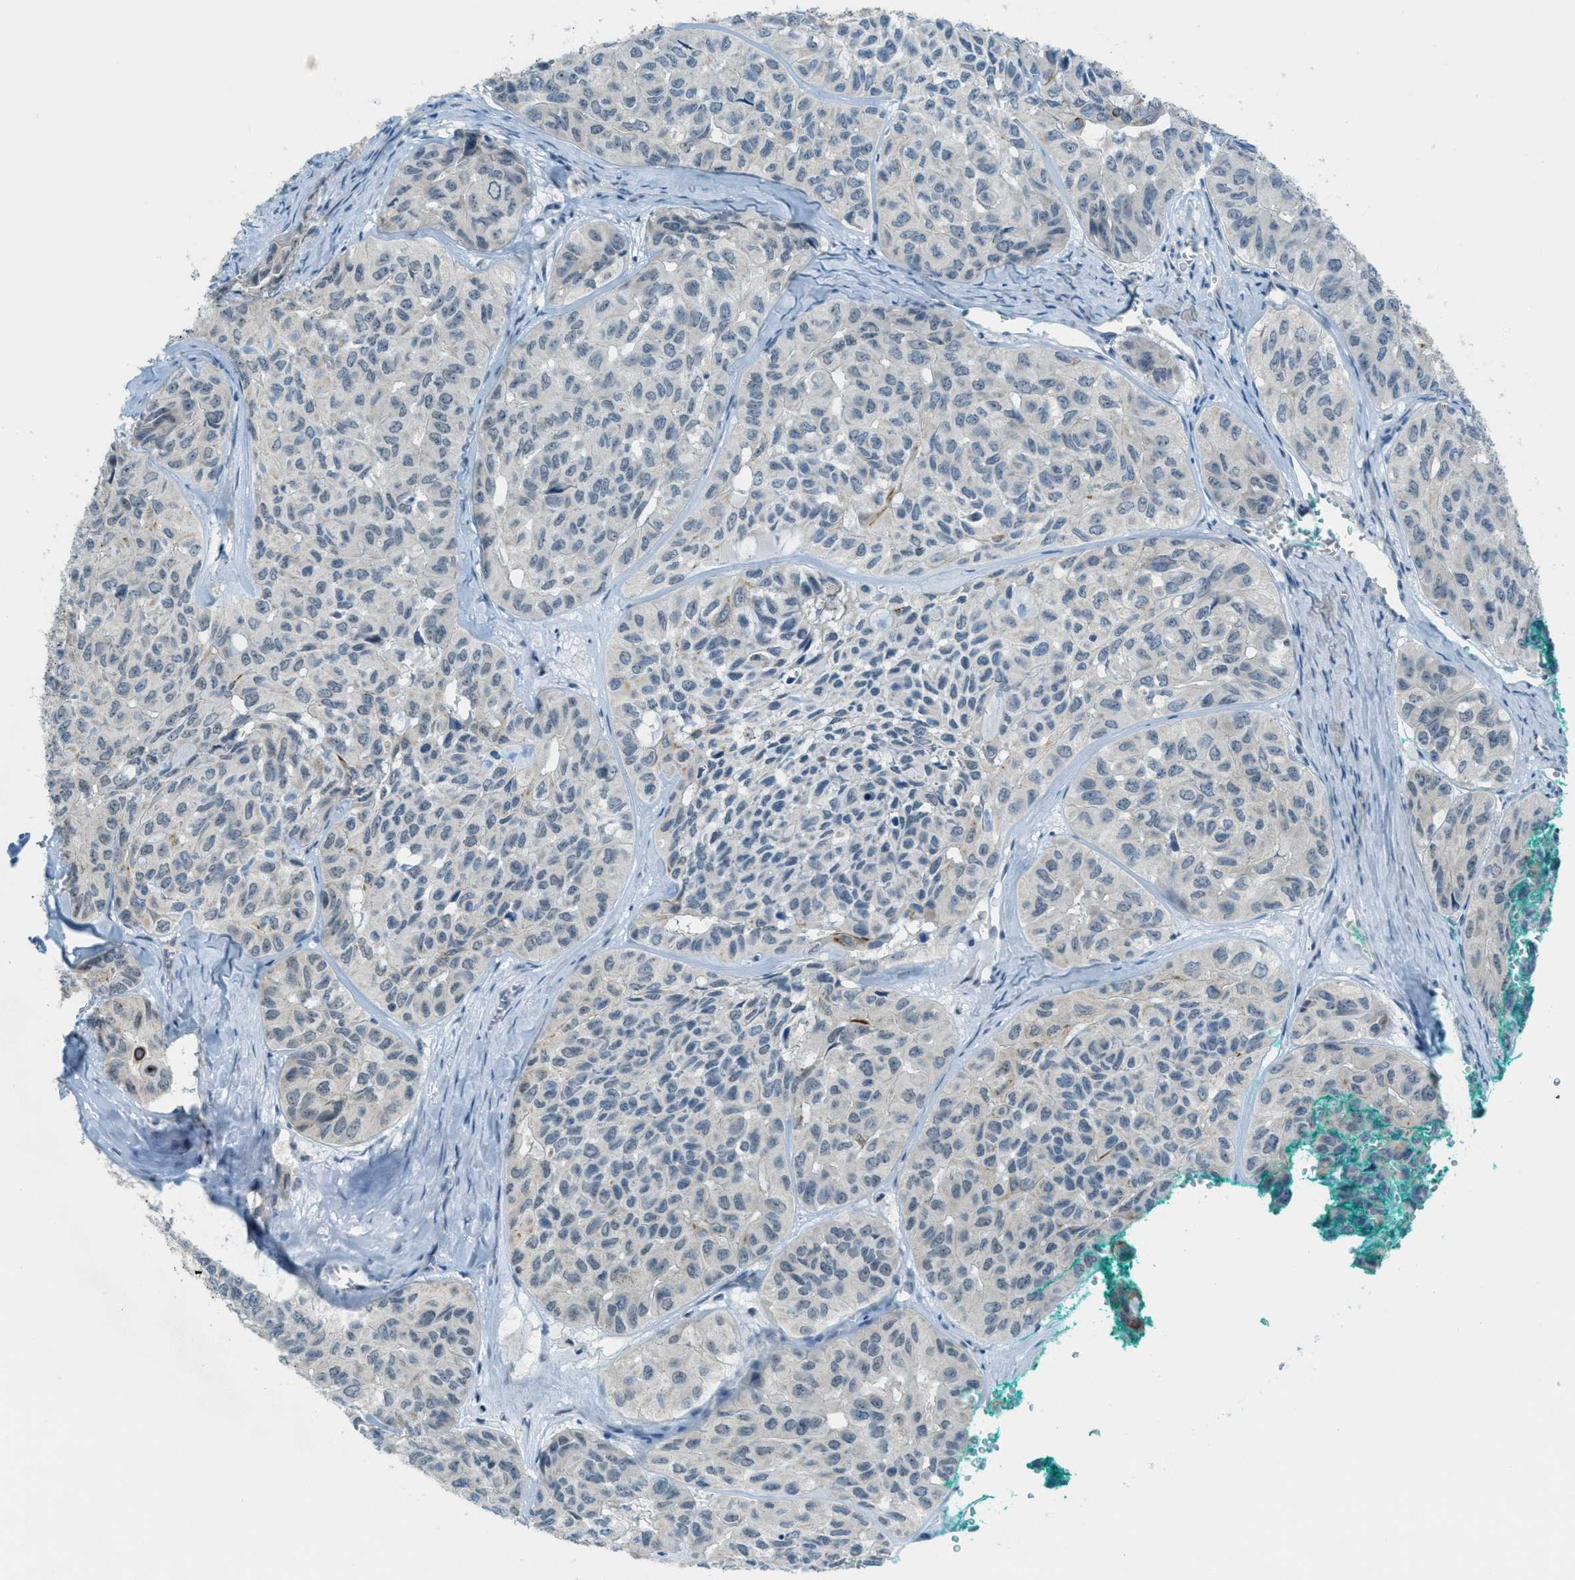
{"staining": {"intensity": "negative", "quantity": "none", "location": "none"}, "tissue": "head and neck cancer", "cell_type": "Tumor cells", "image_type": "cancer", "snomed": [{"axis": "morphology", "description": "Adenocarcinoma, NOS"}, {"axis": "topography", "description": "Salivary gland, NOS"}, {"axis": "topography", "description": "Head-Neck"}], "caption": "DAB immunohistochemical staining of head and neck cancer reveals no significant expression in tumor cells. Nuclei are stained in blue.", "gene": "CDON", "patient": {"sex": "female", "age": 76}}